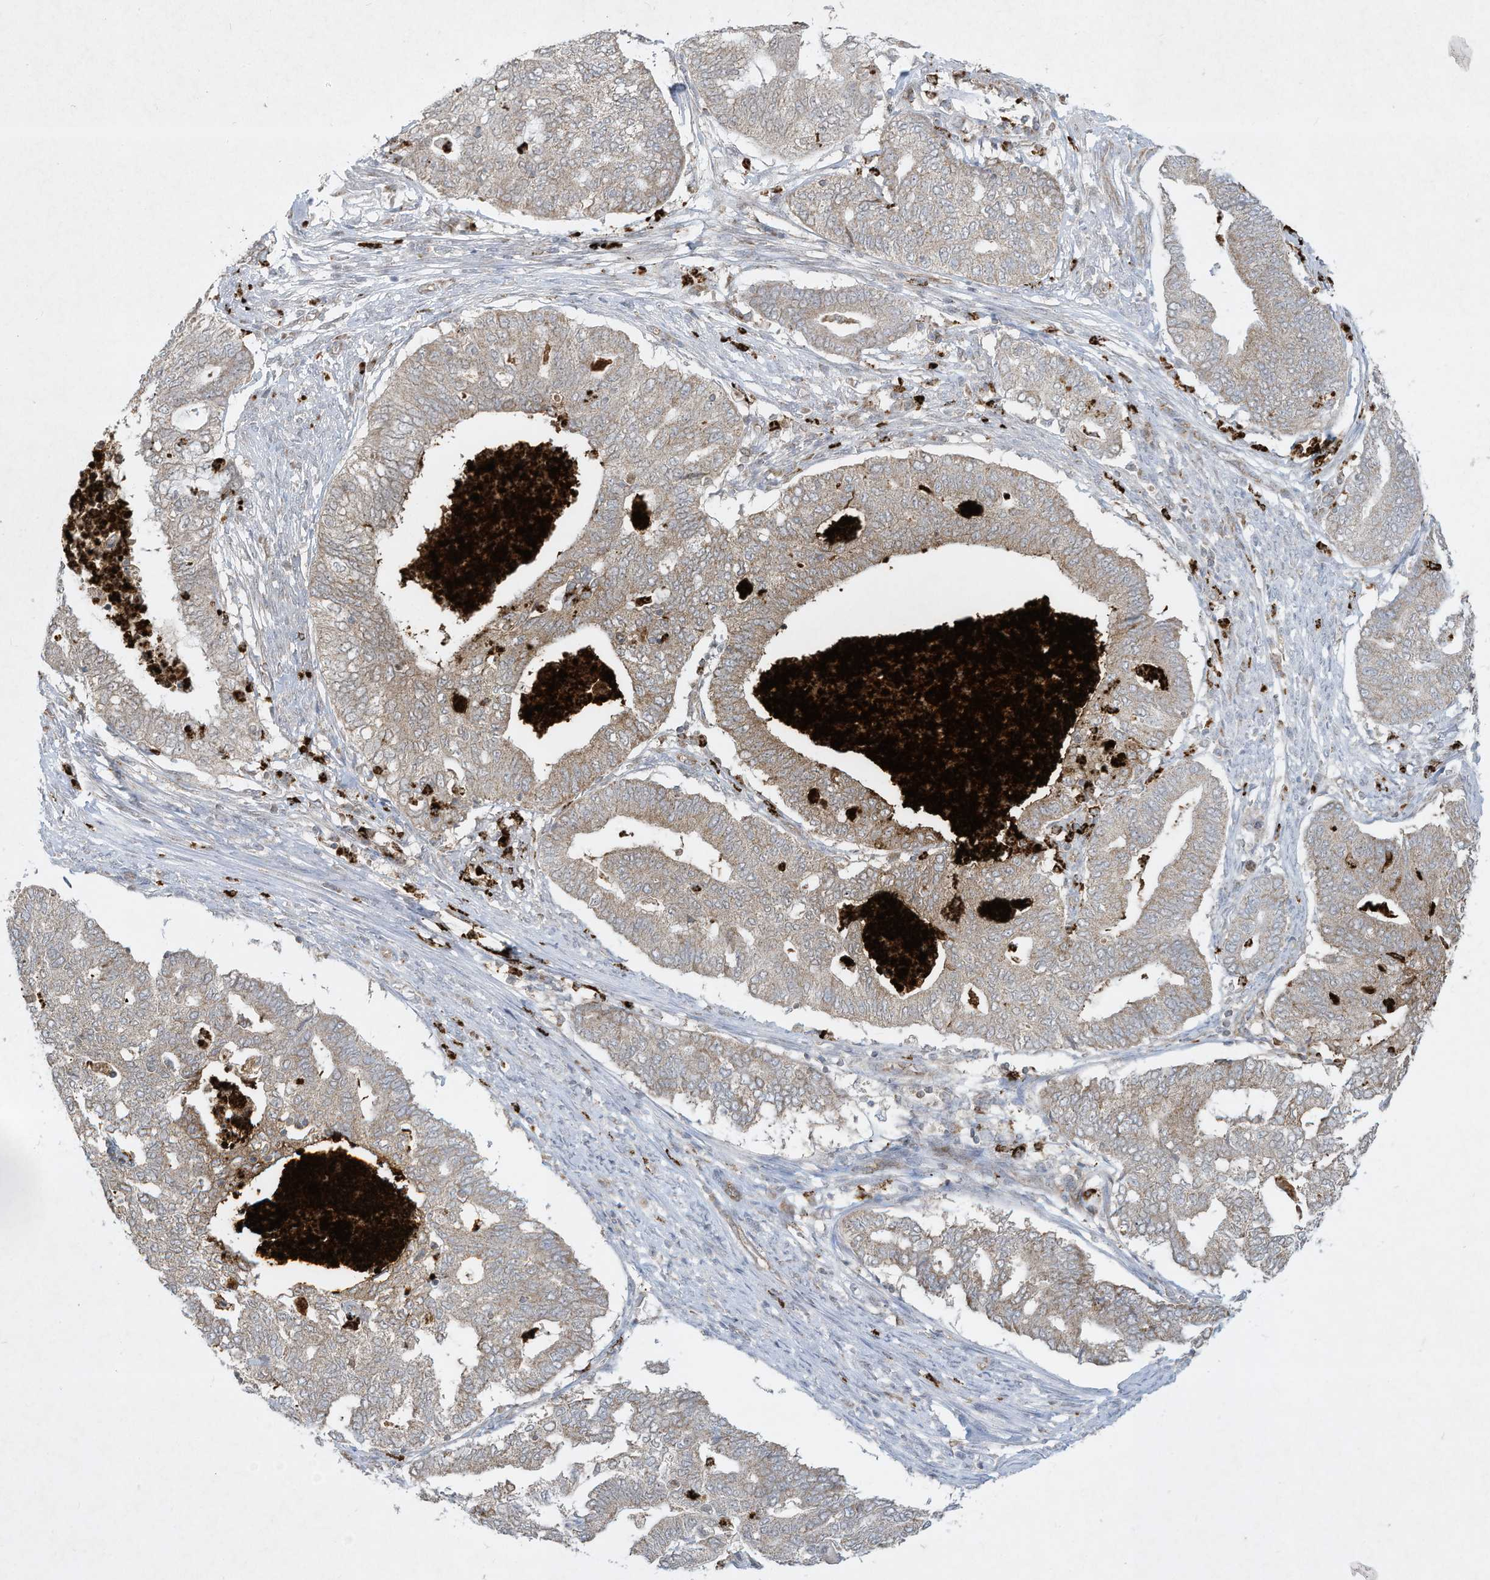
{"staining": {"intensity": "weak", "quantity": ">75%", "location": "cytoplasmic/membranous"}, "tissue": "endometrial cancer", "cell_type": "Tumor cells", "image_type": "cancer", "snomed": [{"axis": "morphology", "description": "Adenocarcinoma, NOS"}, {"axis": "topography", "description": "Endometrium"}], "caption": "IHC image of neoplastic tissue: human adenocarcinoma (endometrial) stained using immunohistochemistry (IHC) reveals low levels of weak protein expression localized specifically in the cytoplasmic/membranous of tumor cells, appearing as a cytoplasmic/membranous brown color.", "gene": "CHRNA4", "patient": {"sex": "female", "age": 79}}